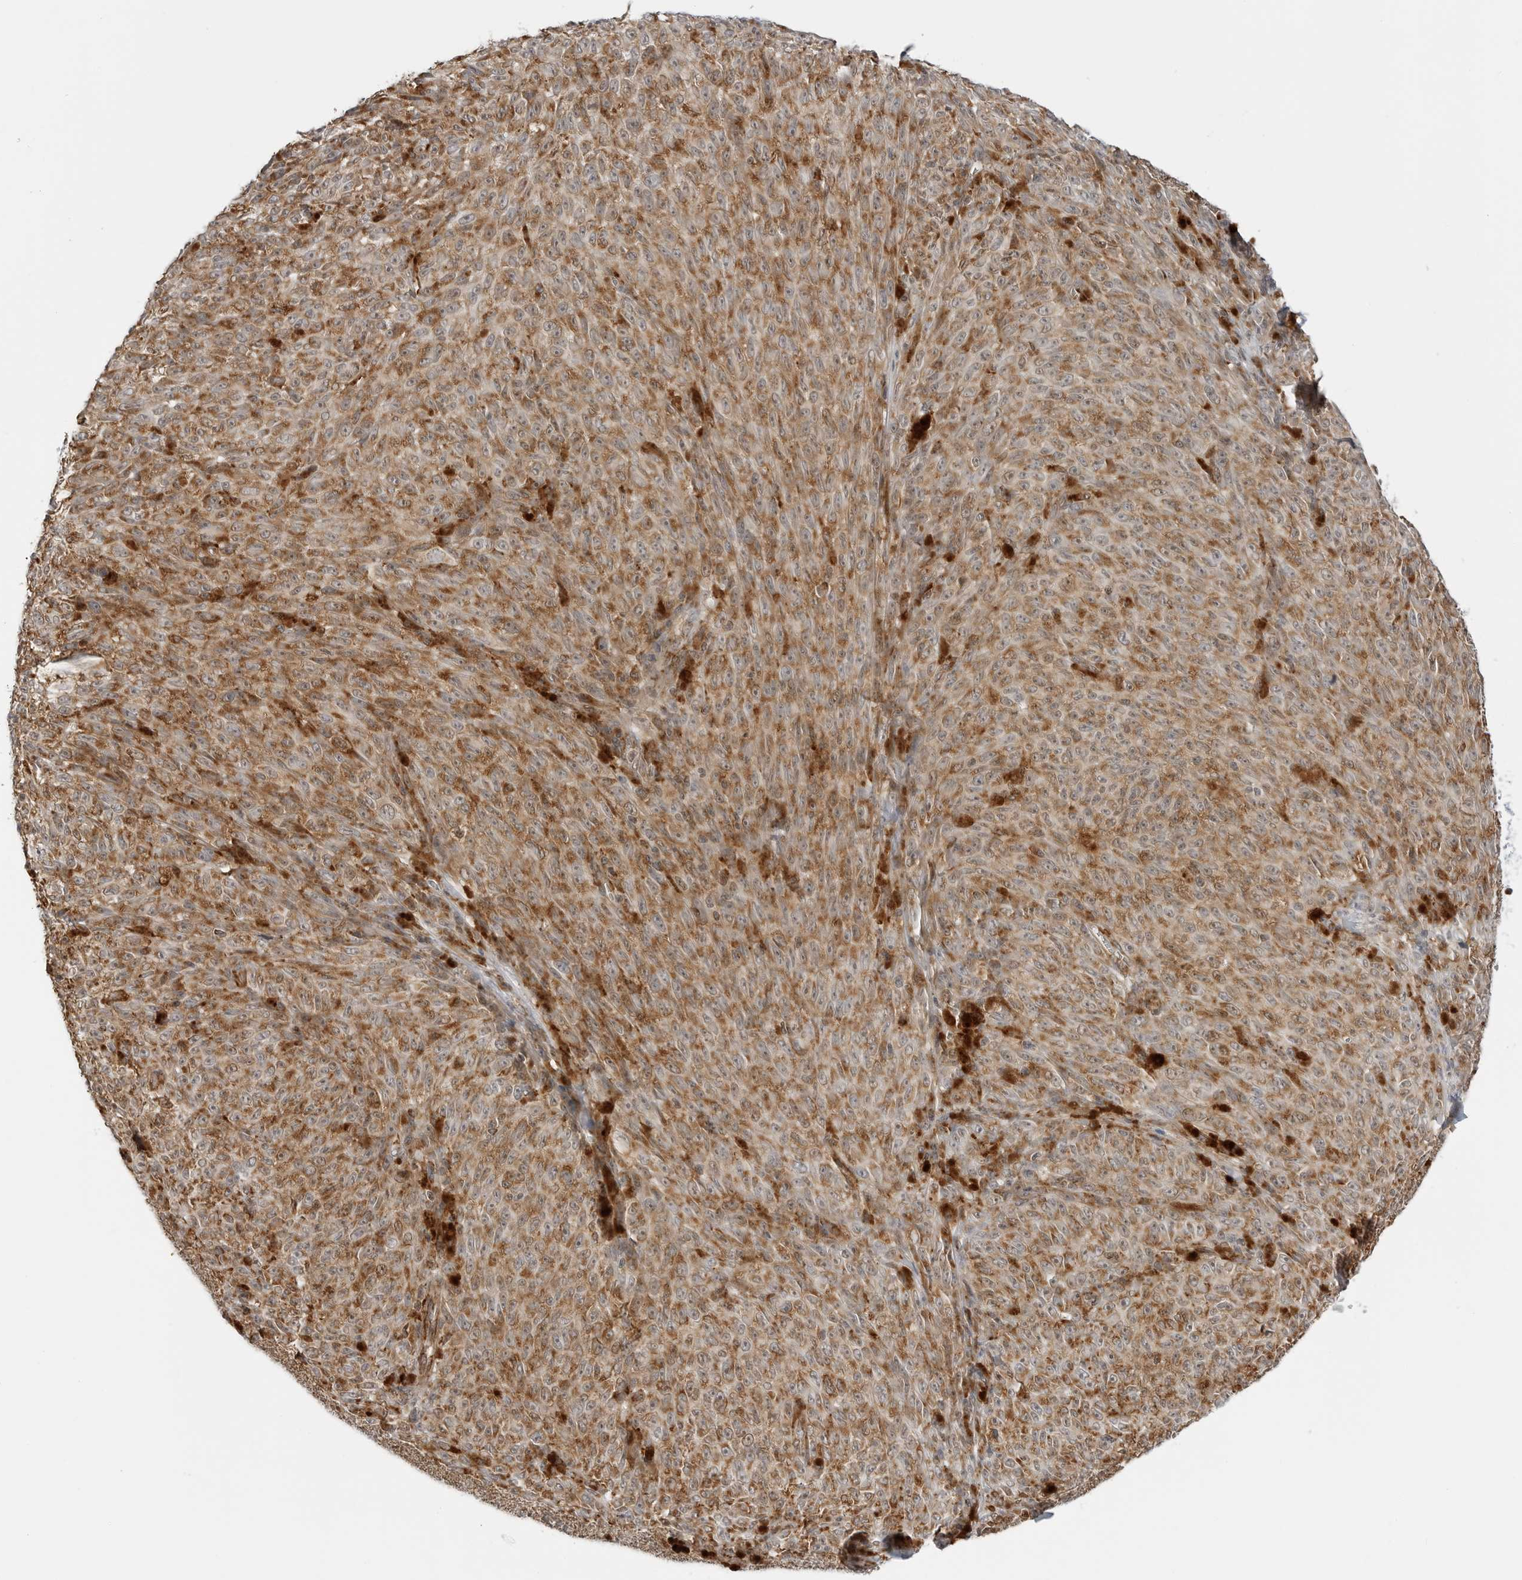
{"staining": {"intensity": "moderate", "quantity": ">75%", "location": "cytoplasmic/membranous"}, "tissue": "melanoma", "cell_type": "Tumor cells", "image_type": "cancer", "snomed": [{"axis": "morphology", "description": "Malignant melanoma, NOS"}, {"axis": "topography", "description": "Skin"}], "caption": "This micrograph displays melanoma stained with immunohistochemistry to label a protein in brown. The cytoplasmic/membranous of tumor cells show moderate positivity for the protein. Nuclei are counter-stained blue.", "gene": "PEX2", "patient": {"sex": "female", "age": 82}}